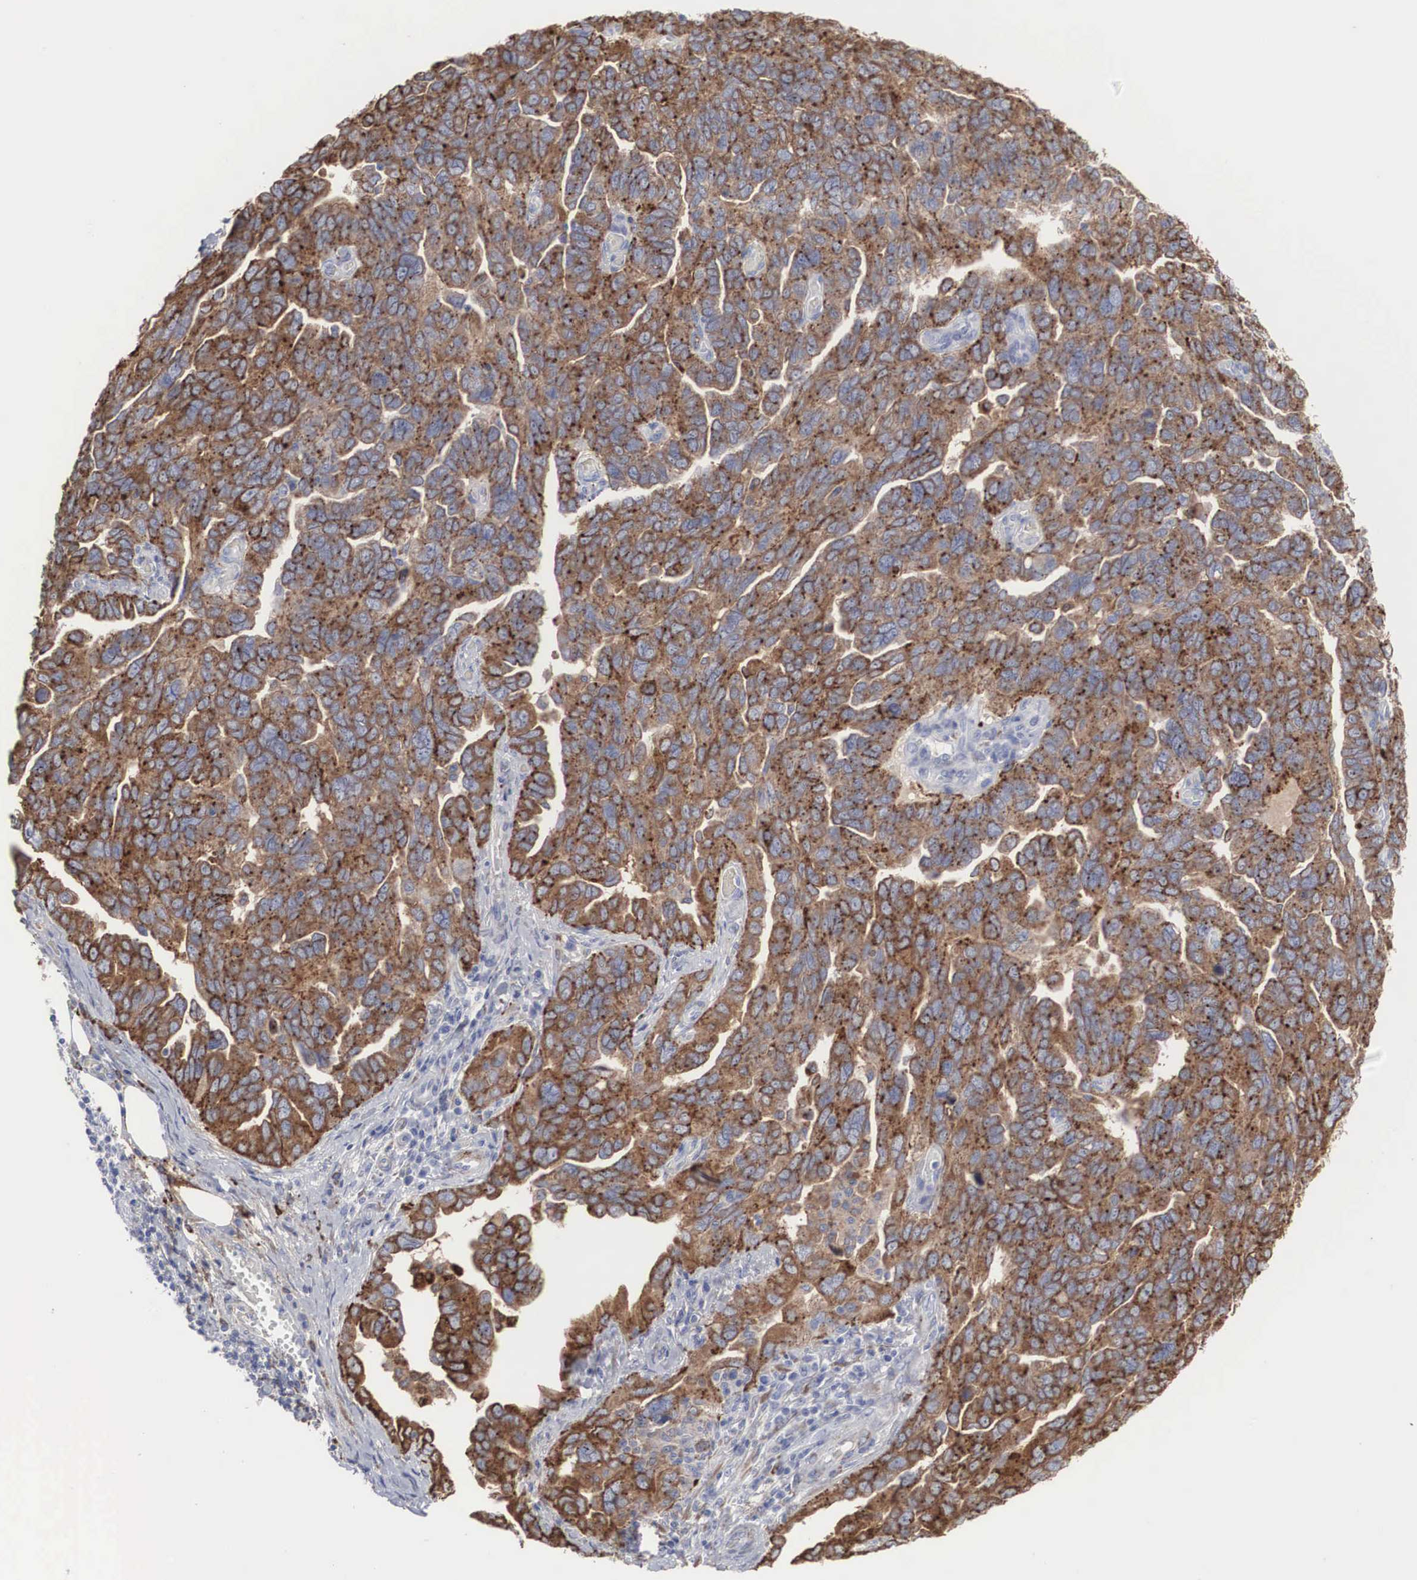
{"staining": {"intensity": "moderate", "quantity": ">75%", "location": "cytoplasmic/membranous"}, "tissue": "ovarian cancer", "cell_type": "Tumor cells", "image_type": "cancer", "snomed": [{"axis": "morphology", "description": "Cystadenocarcinoma, serous, NOS"}, {"axis": "topography", "description": "Ovary"}], "caption": "Immunohistochemistry photomicrograph of human ovarian serous cystadenocarcinoma stained for a protein (brown), which shows medium levels of moderate cytoplasmic/membranous staining in about >75% of tumor cells.", "gene": "LGALS3BP", "patient": {"sex": "female", "age": 64}}